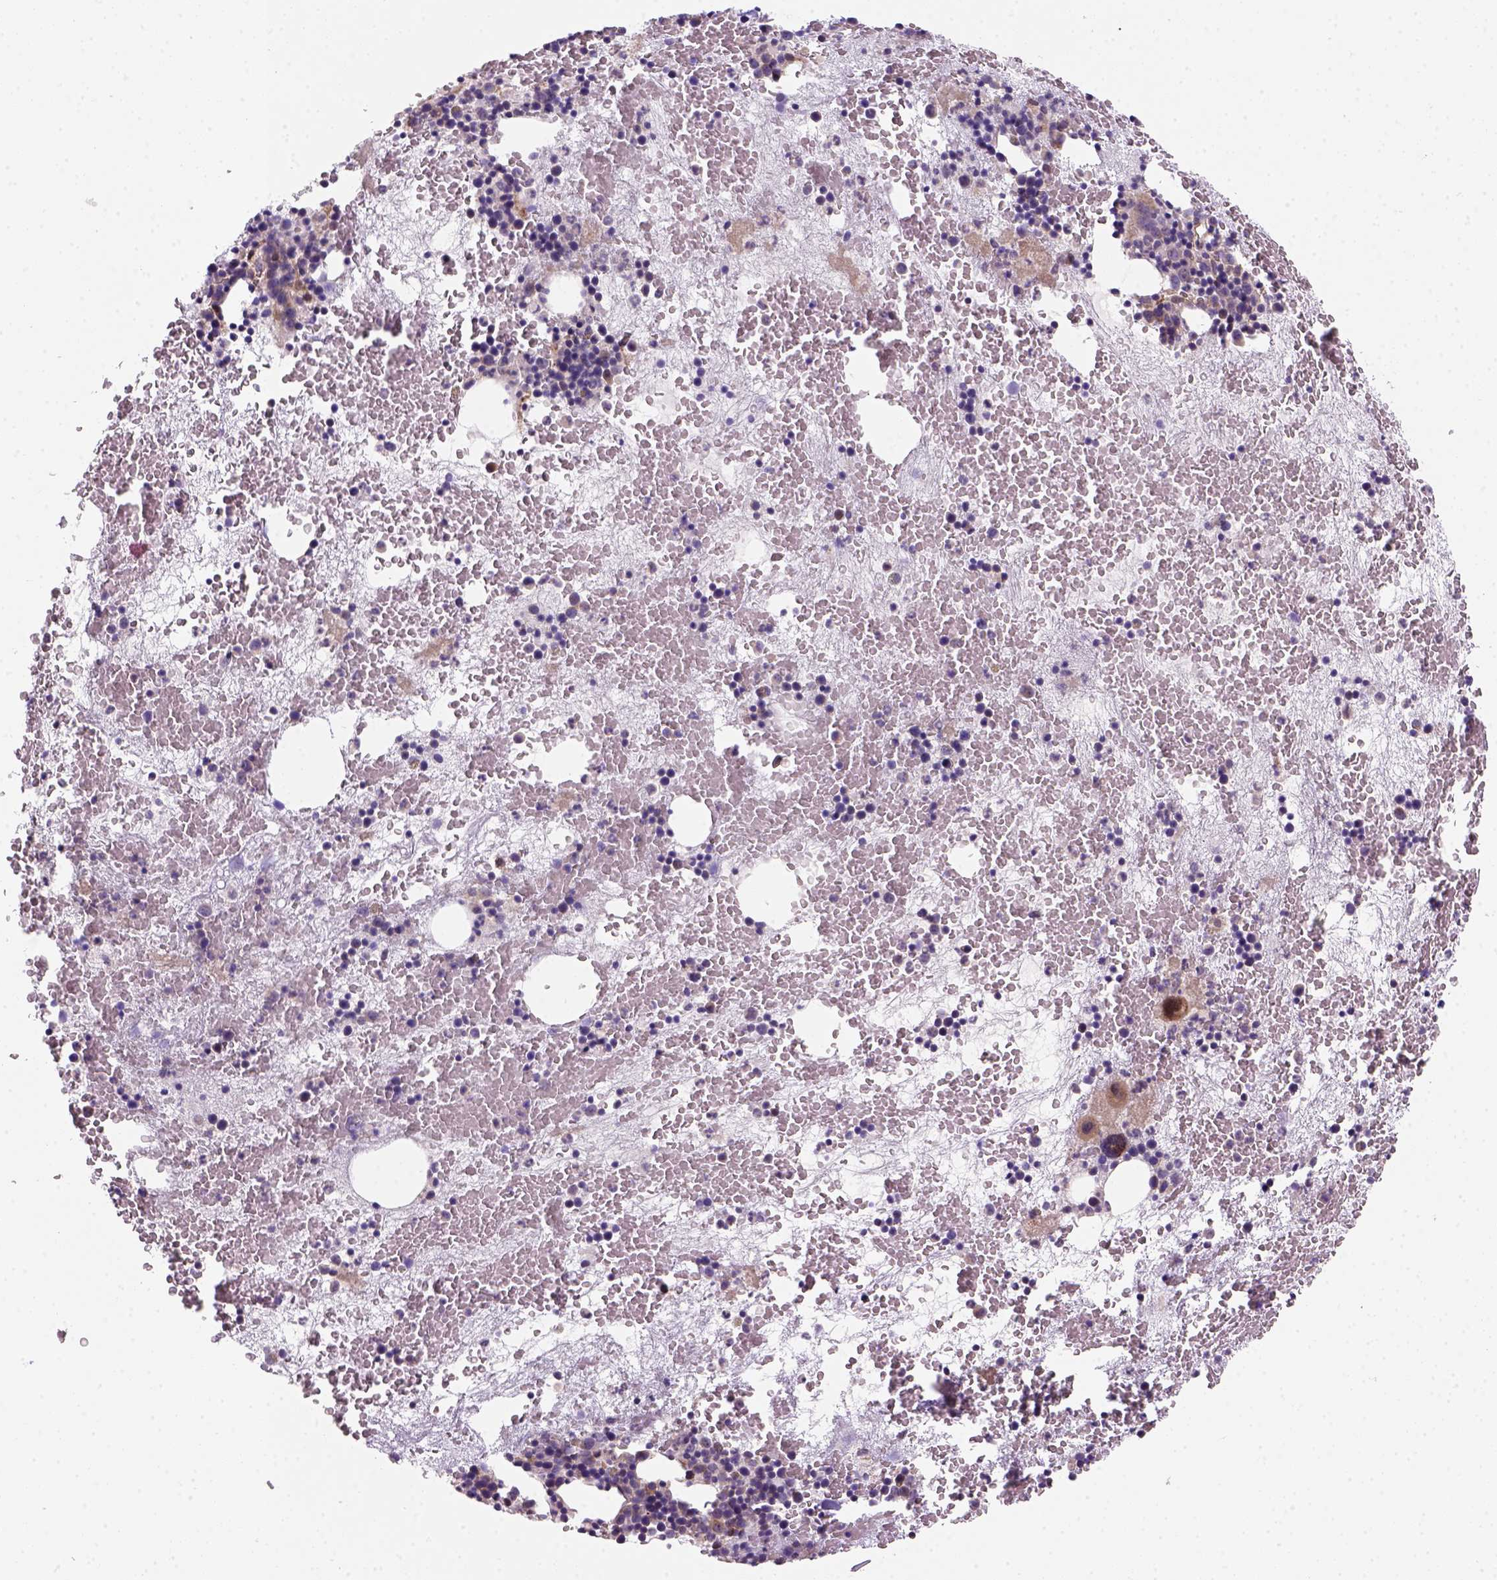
{"staining": {"intensity": "weak", "quantity": "<25%", "location": "cytoplasmic/membranous"}, "tissue": "bone marrow", "cell_type": "Hematopoietic cells", "image_type": "normal", "snomed": [{"axis": "morphology", "description": "Normal tissue, NOS"}, {"axis": "topography", "description": "Bone marrow"}], "caption": "Immunohistochemical staining of unremarkable human bone marrow exhibits no significant positivity in hematopoietic cells.", "gene": "VSTM5", "patient": {"sex": "male", "age": 79}}